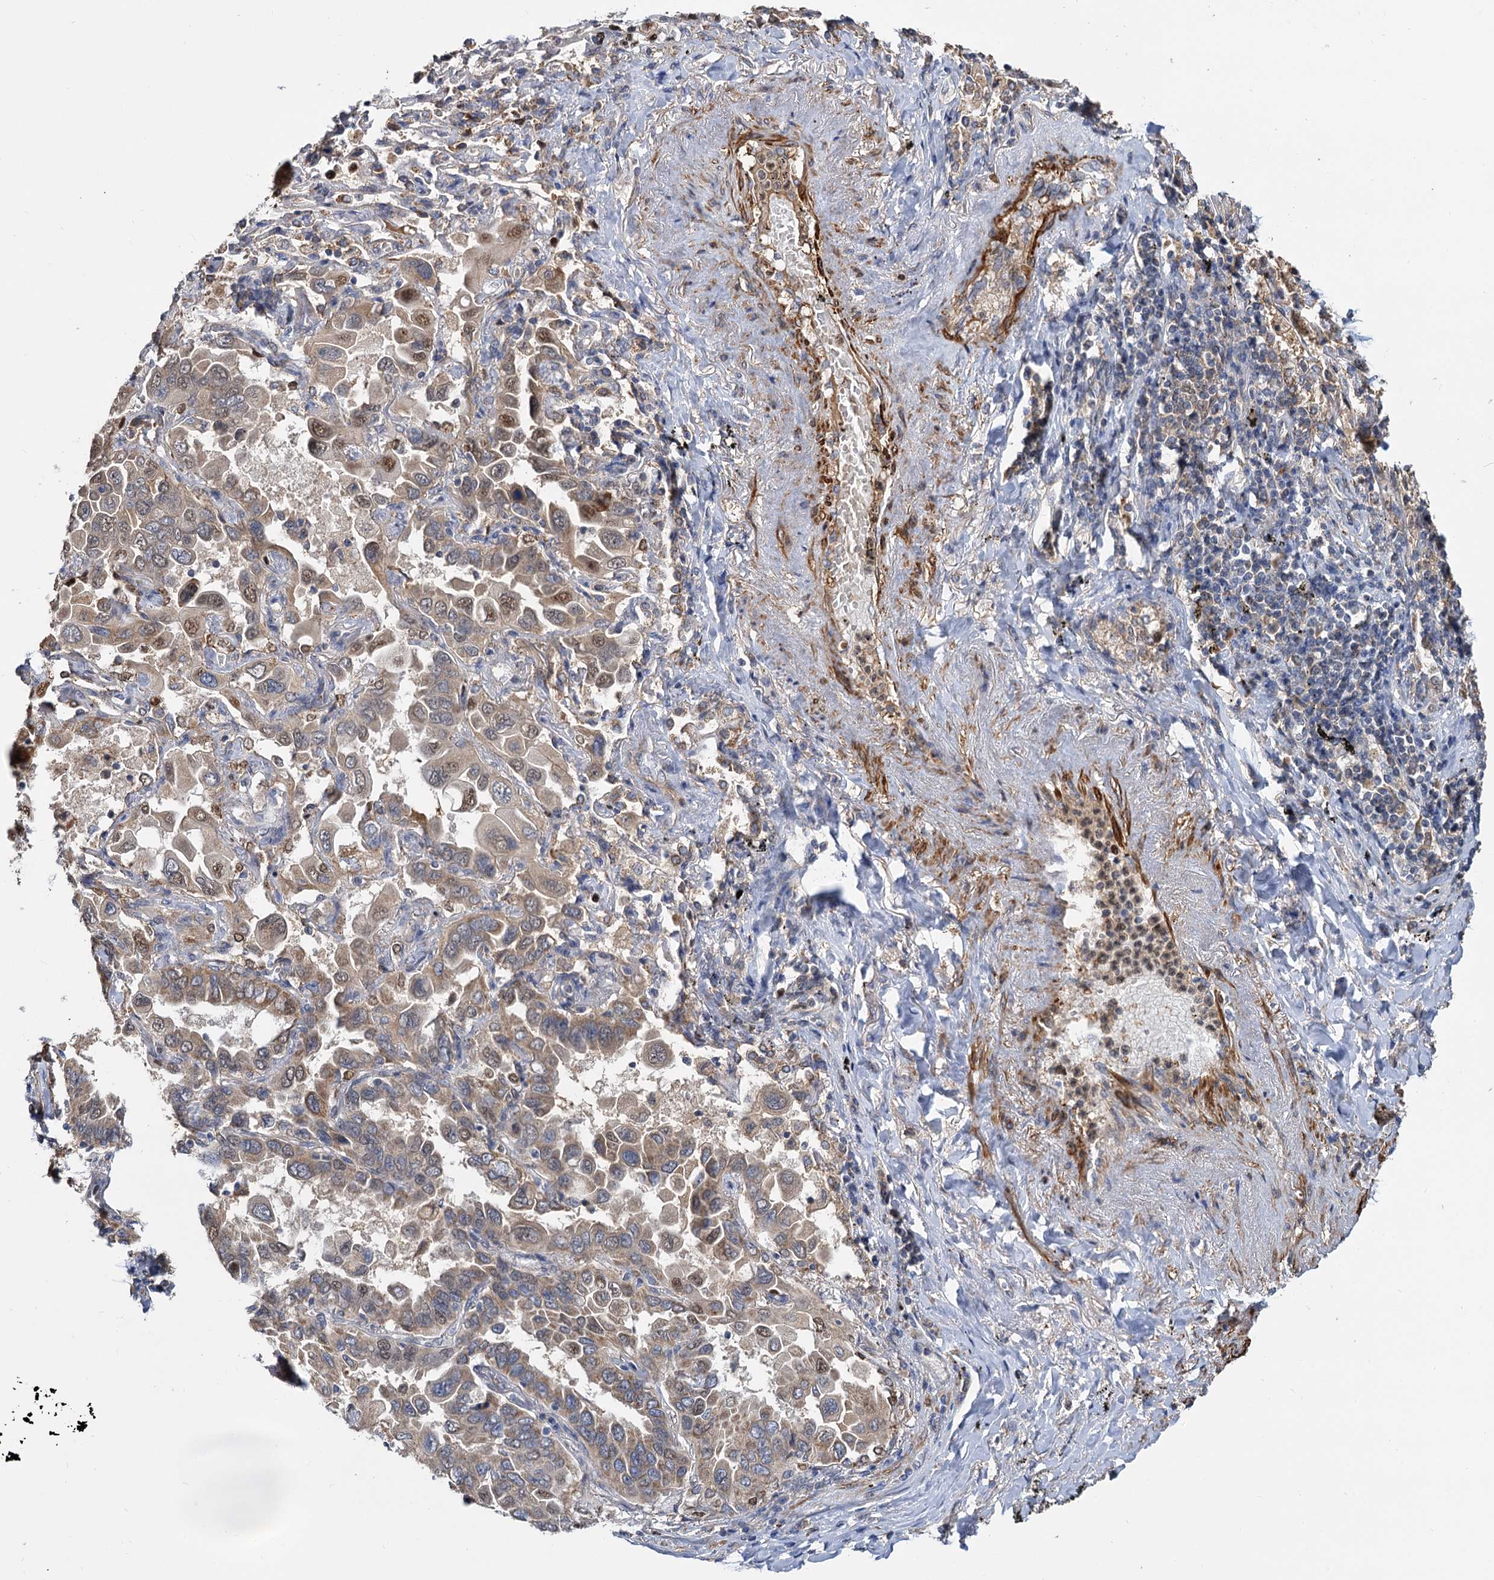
{"staining": {"intensity": "moderate", "quantity": ">75%", "location": "cytoplasmic/membranous,nuclear"}, "tissue": "lung cancer", "cell_type": "Tumor cells", "image_type": "cancer", "snomed": [{"axis": "morphology", "description": "Adenocarcinoma, NOS"}, {"axis": "topography", "description": "Lung"}], "caption": "Immunohistochemistry (DAB) staining of lung cancer shows moderate cytoplasmic/membranous and nuclear protein expression in about >75% of tumor cells.", "gene": "ALKBH7", "patient": {"sex": "male", "age": 64}}